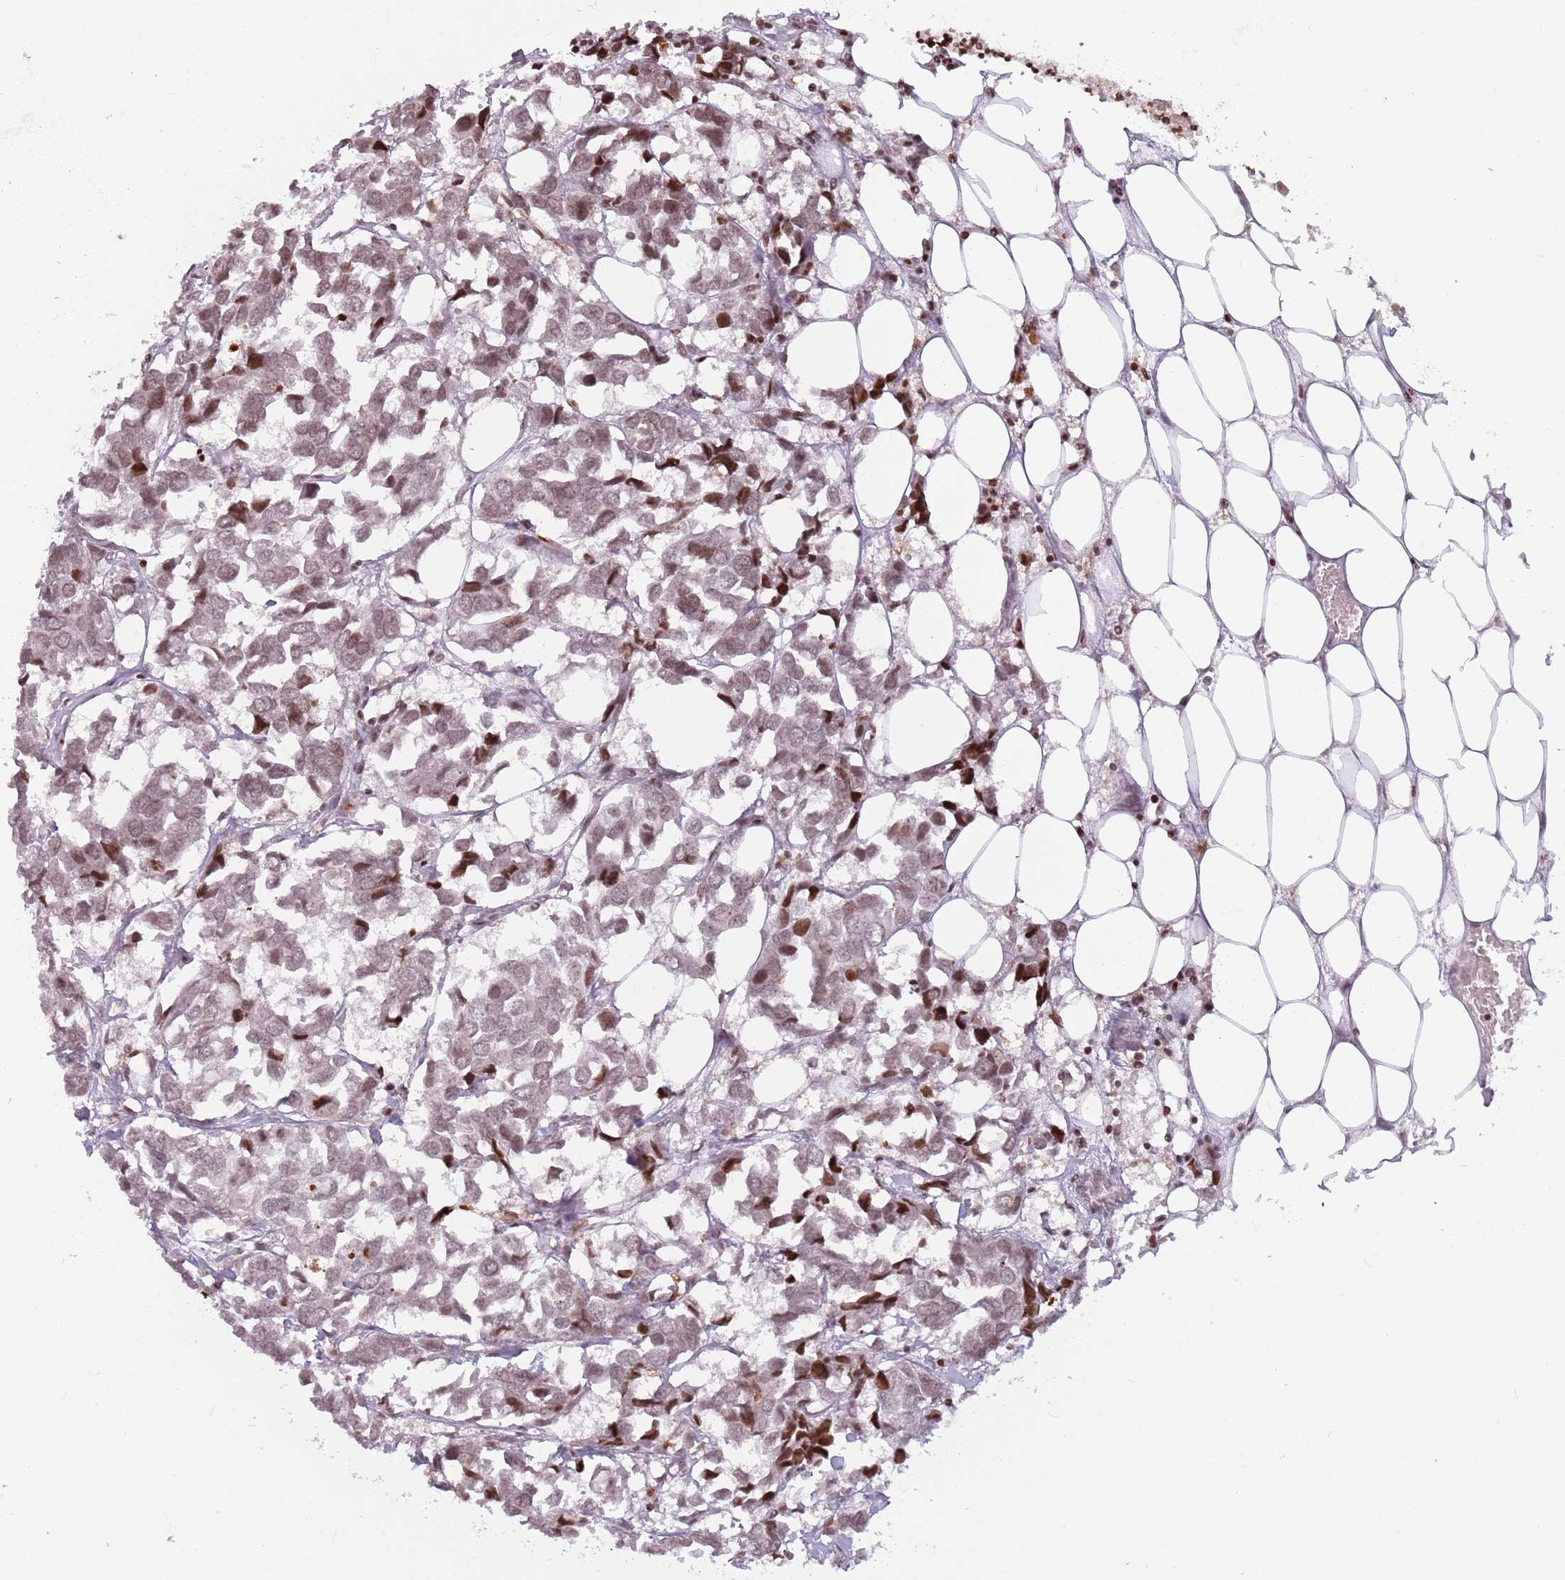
{"staining": {"intensity": "weak", "quantity": ">75%", "location": "nuclear"}, "tissue": "breast cancer", "cell_type": "Tumor cells", "image_type": "cancer", "snomed": [{"axis": "morphology", "description": "Duct carcinoma"}, {"axis": "topography", "description": "Breast"}], "caption": "IHC histopathology image of neoplastic tissue: human breast infiltrating ductal carcinoma stained using immunohistochemistry (IHC) shows low levels of weak protein expression localized specifically in the nuclear of tumor cells, appearing as a nuclear brown color.", "gene": "SH3RF3", "patient": {"sex": "female", "age": 83}}